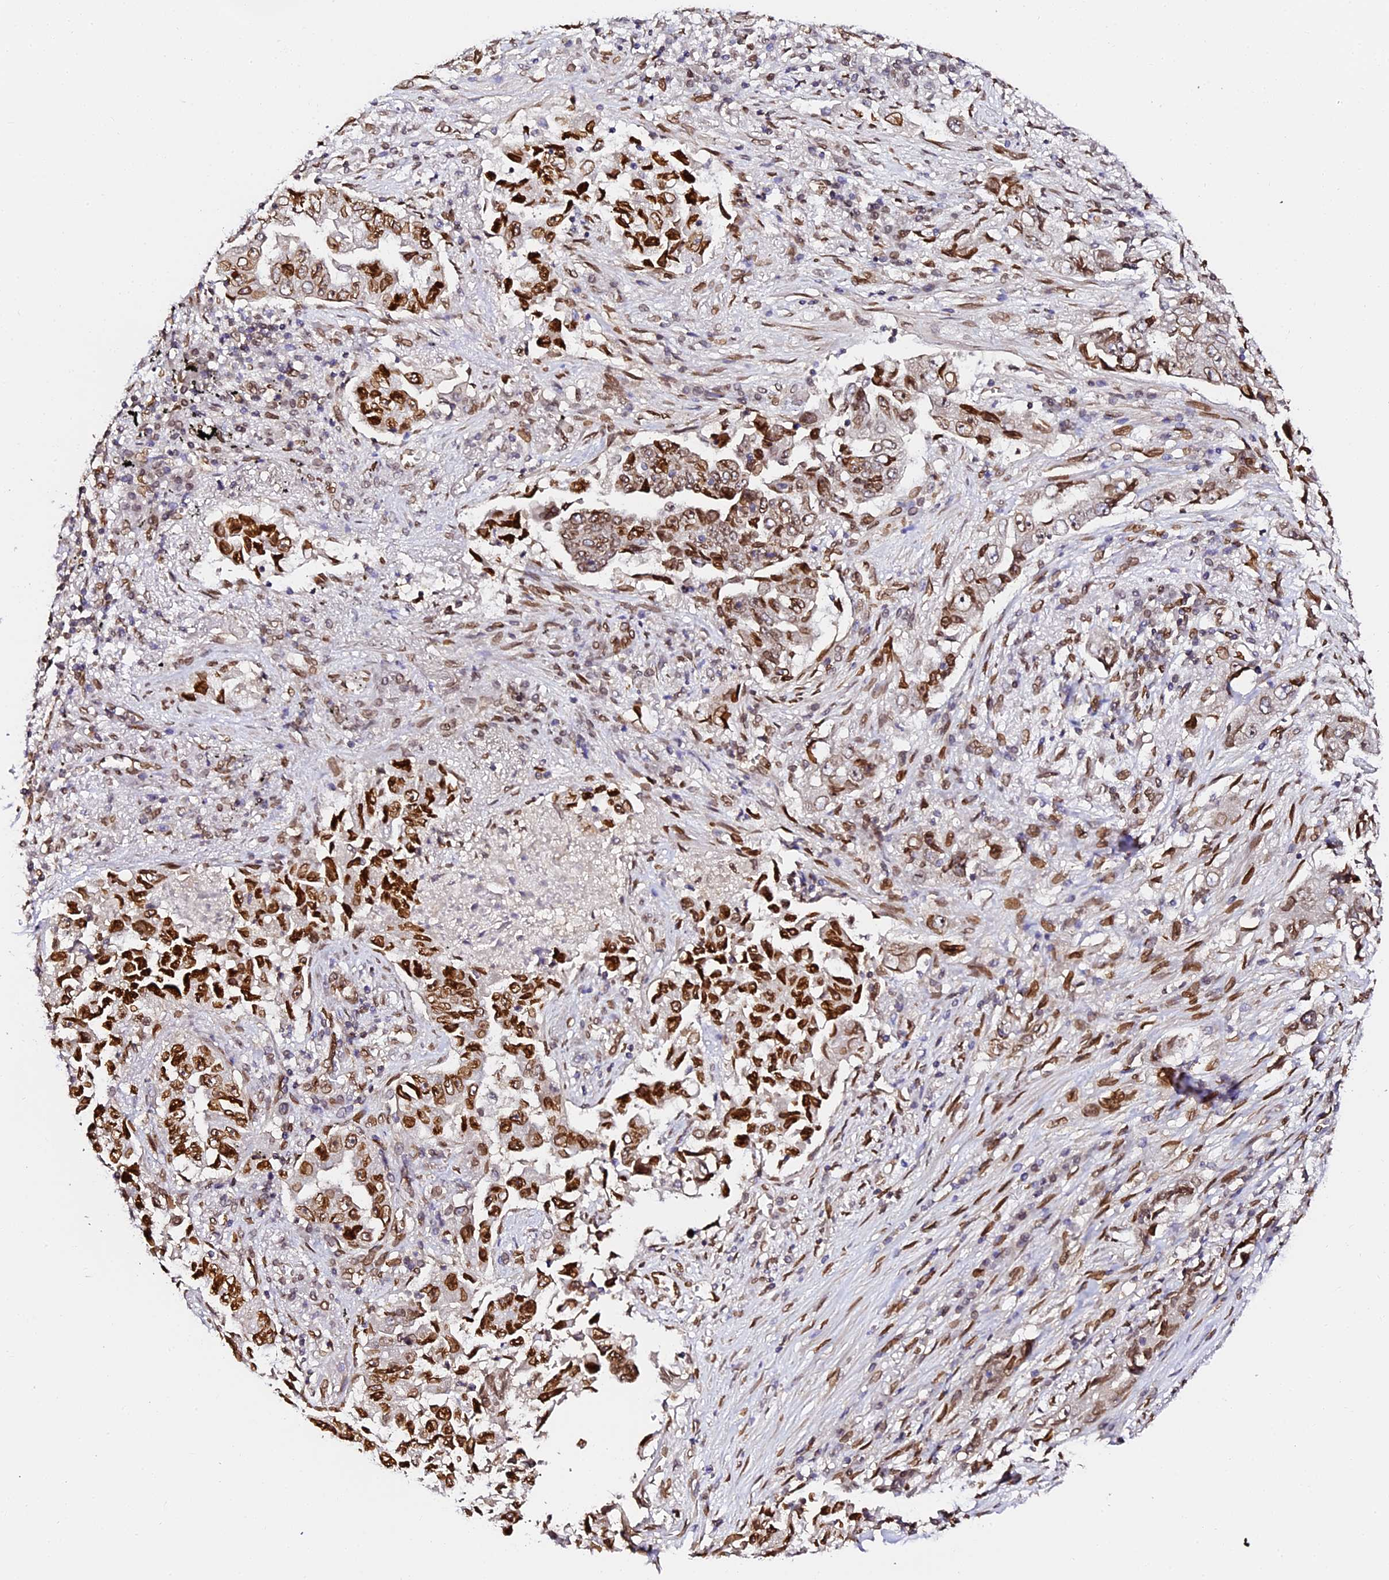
{"staining": {"intensity": "strong", "quantity": ">75%", "location": "cytoplasmic/membranous,nuclear"}, "tissue": "lung cancer", "cell_type": "Tumor cells", "image_type": "cancer", "snomed": [{"axis": "morphology", "description": "Adenocarcinoma, NOS"}, {"axis": "topography", "description": "Lung"}], "caption": "An immunohistochemistry (IHC) photomicrograph of tumor tissue is shown. Protein staining in brown labels strong cytoplasmic/membranous and nuclear positivity in adenocarcinoma (lung) within tumor cells.", "gene": "ANAPC5", "patient": {"sex": "female", "age": 51}}